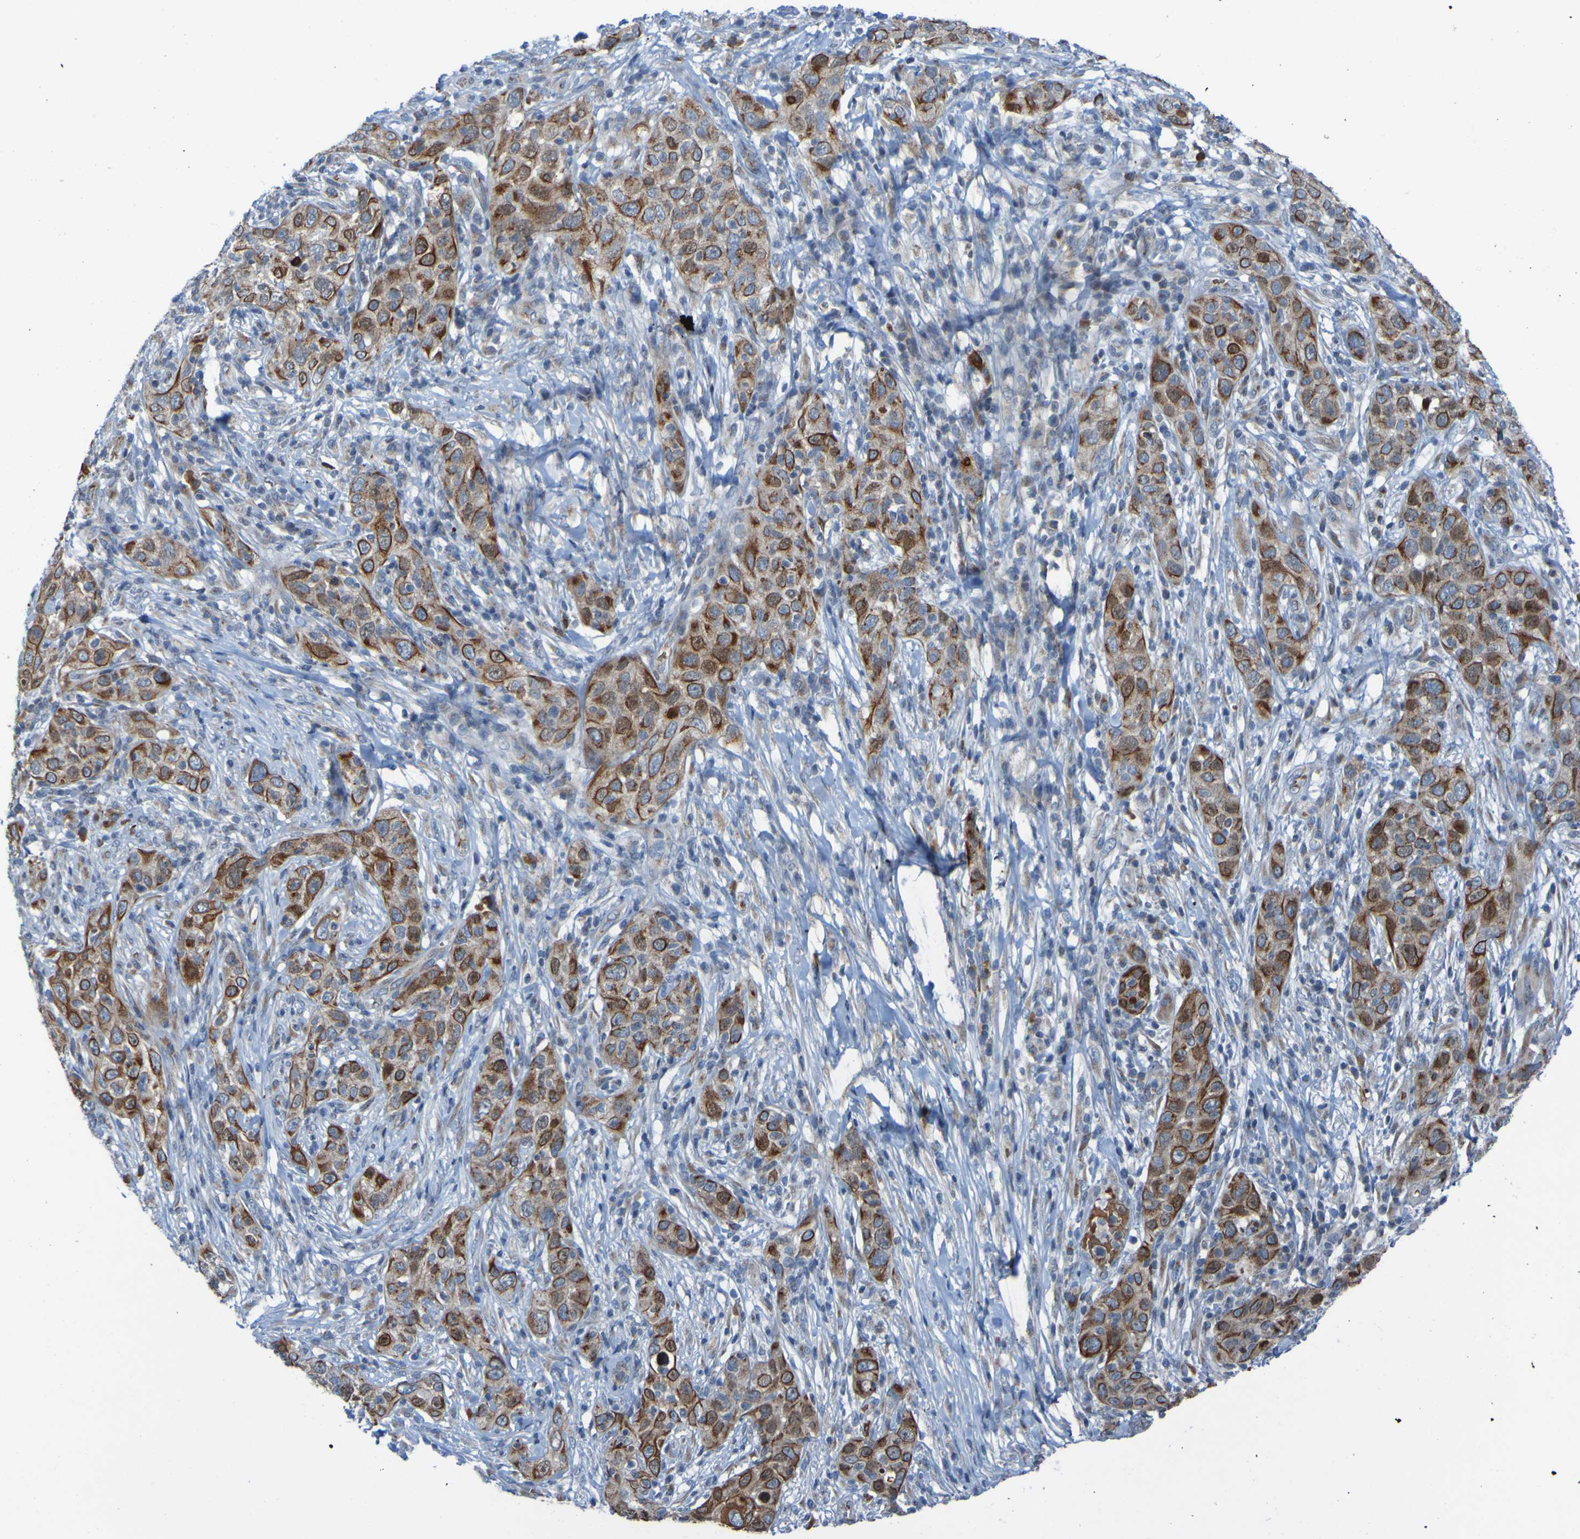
{"staining": {"intensity": "strong", "quantity": "25%-75%", "location": "cytoplasmic/membranous"}, "tissue": "skin cancer", "cell_type": "Tumor cells", "image_type": "cancer", "snomed": [{"axis": "morphology", "description": "Squamous cell carcinoma, NOS"}, {"axis": "topography", "description": "Skin"}], "caption": "Immunohistochemical staining of skin squamous cell carcinoma reveals strong cytoplasmic/membranous protein staining in about 25%-75% of tumor cells. The staining is performed using DAB brown chromogen to label protein expression. The nuclei are counter-stained blue using hematoxylin.", "gene": "UNG", "patient": {"sex": "female", "age": 88}}